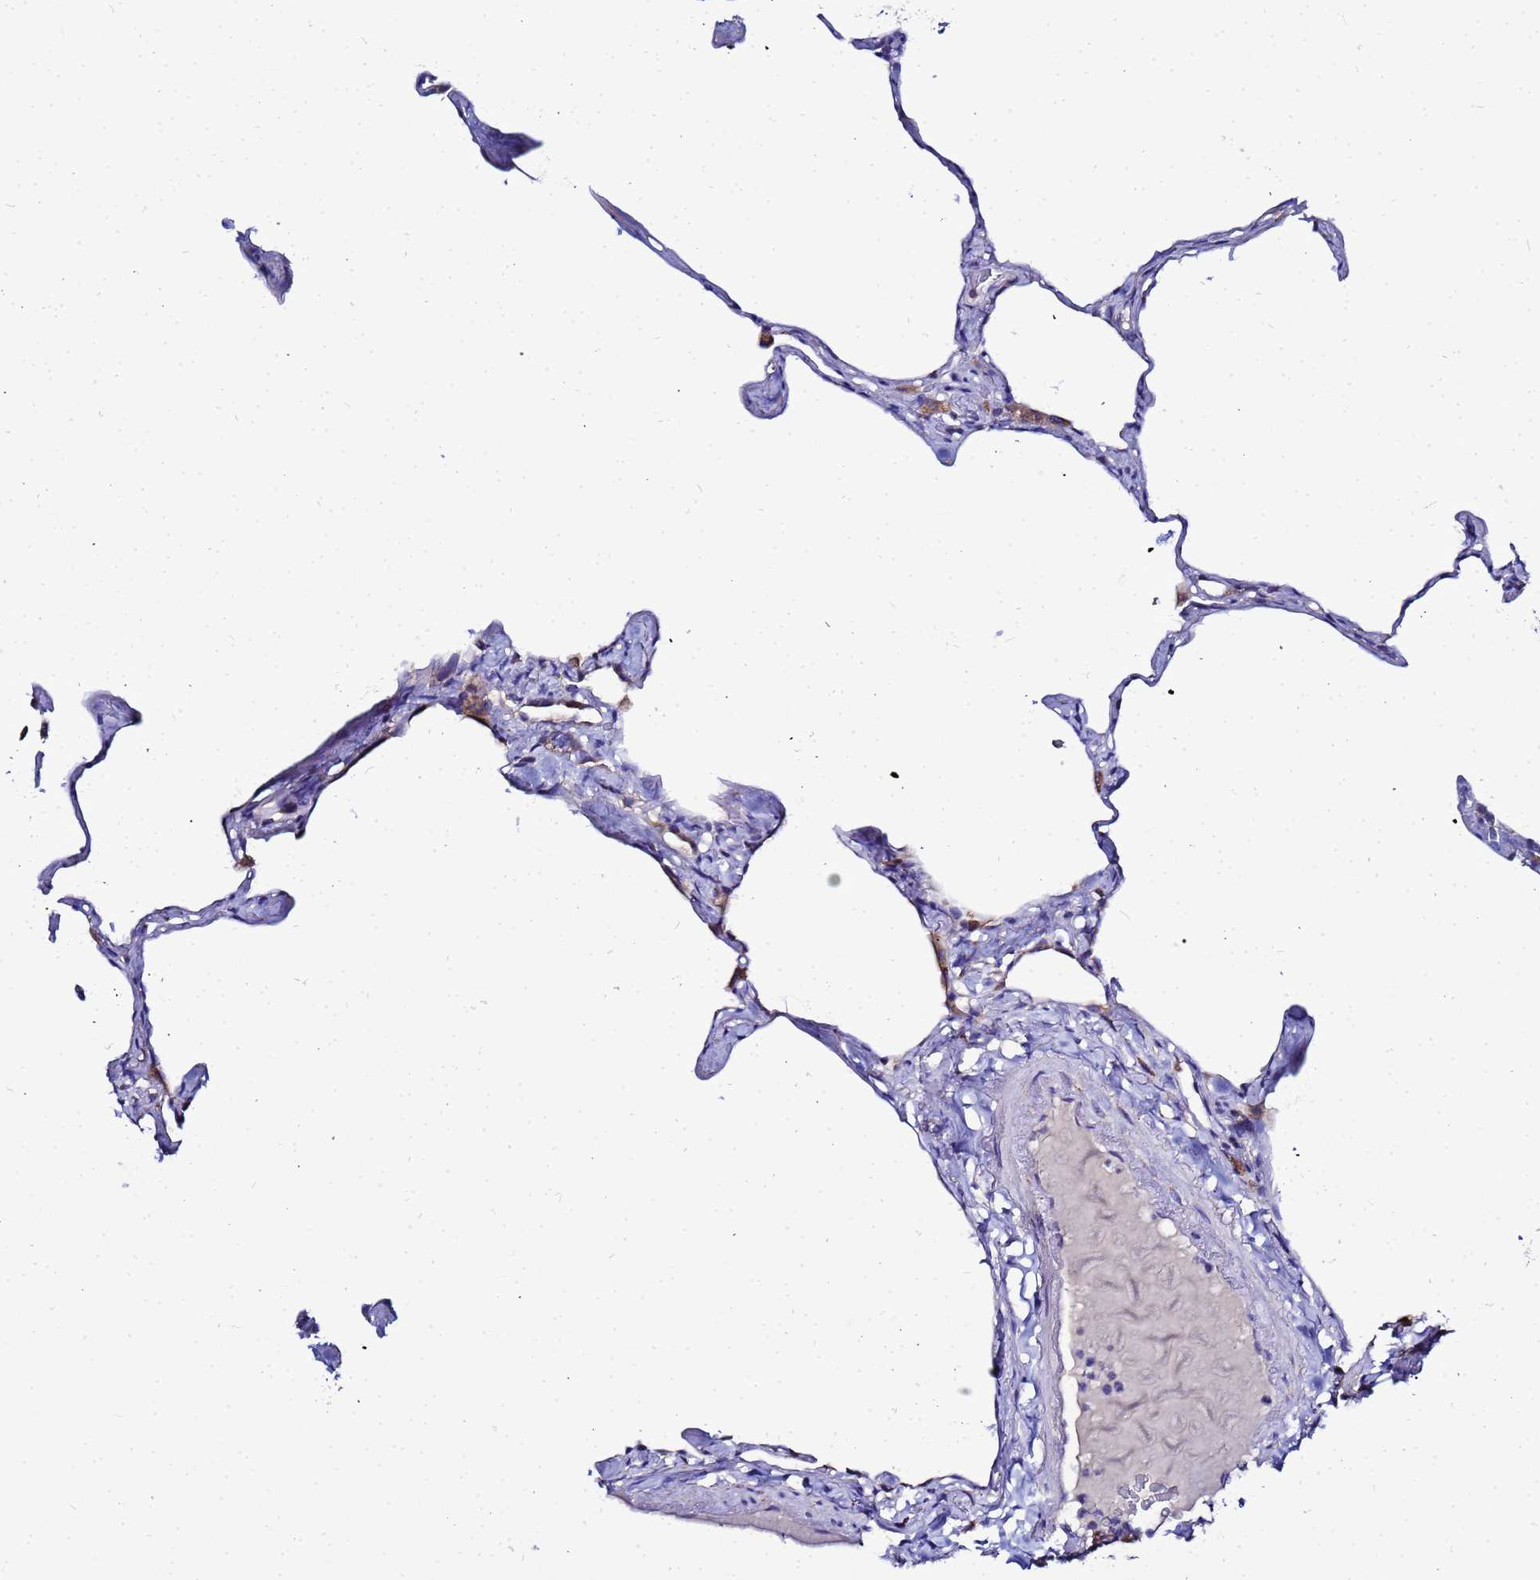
{"staining": {"intensity": "weak", "quantity": "<25%", "location": "cytoplasmic/membranous"}, "tissue": "lung", "cell_type": "Alveolar cells", "image_type": "normal", "snomed": [{"axis": "morphology", "description": "Normal tissue, NOS"}, {"axis": "topography", "description": "Lung"}], "caption": "This is an immunohistochemistry (IHC) image of unremarkable human lung. There is no staining in alveolar cells.", "gene": "FAHD2A", "patient": {"sex": "male", "age": 65}}